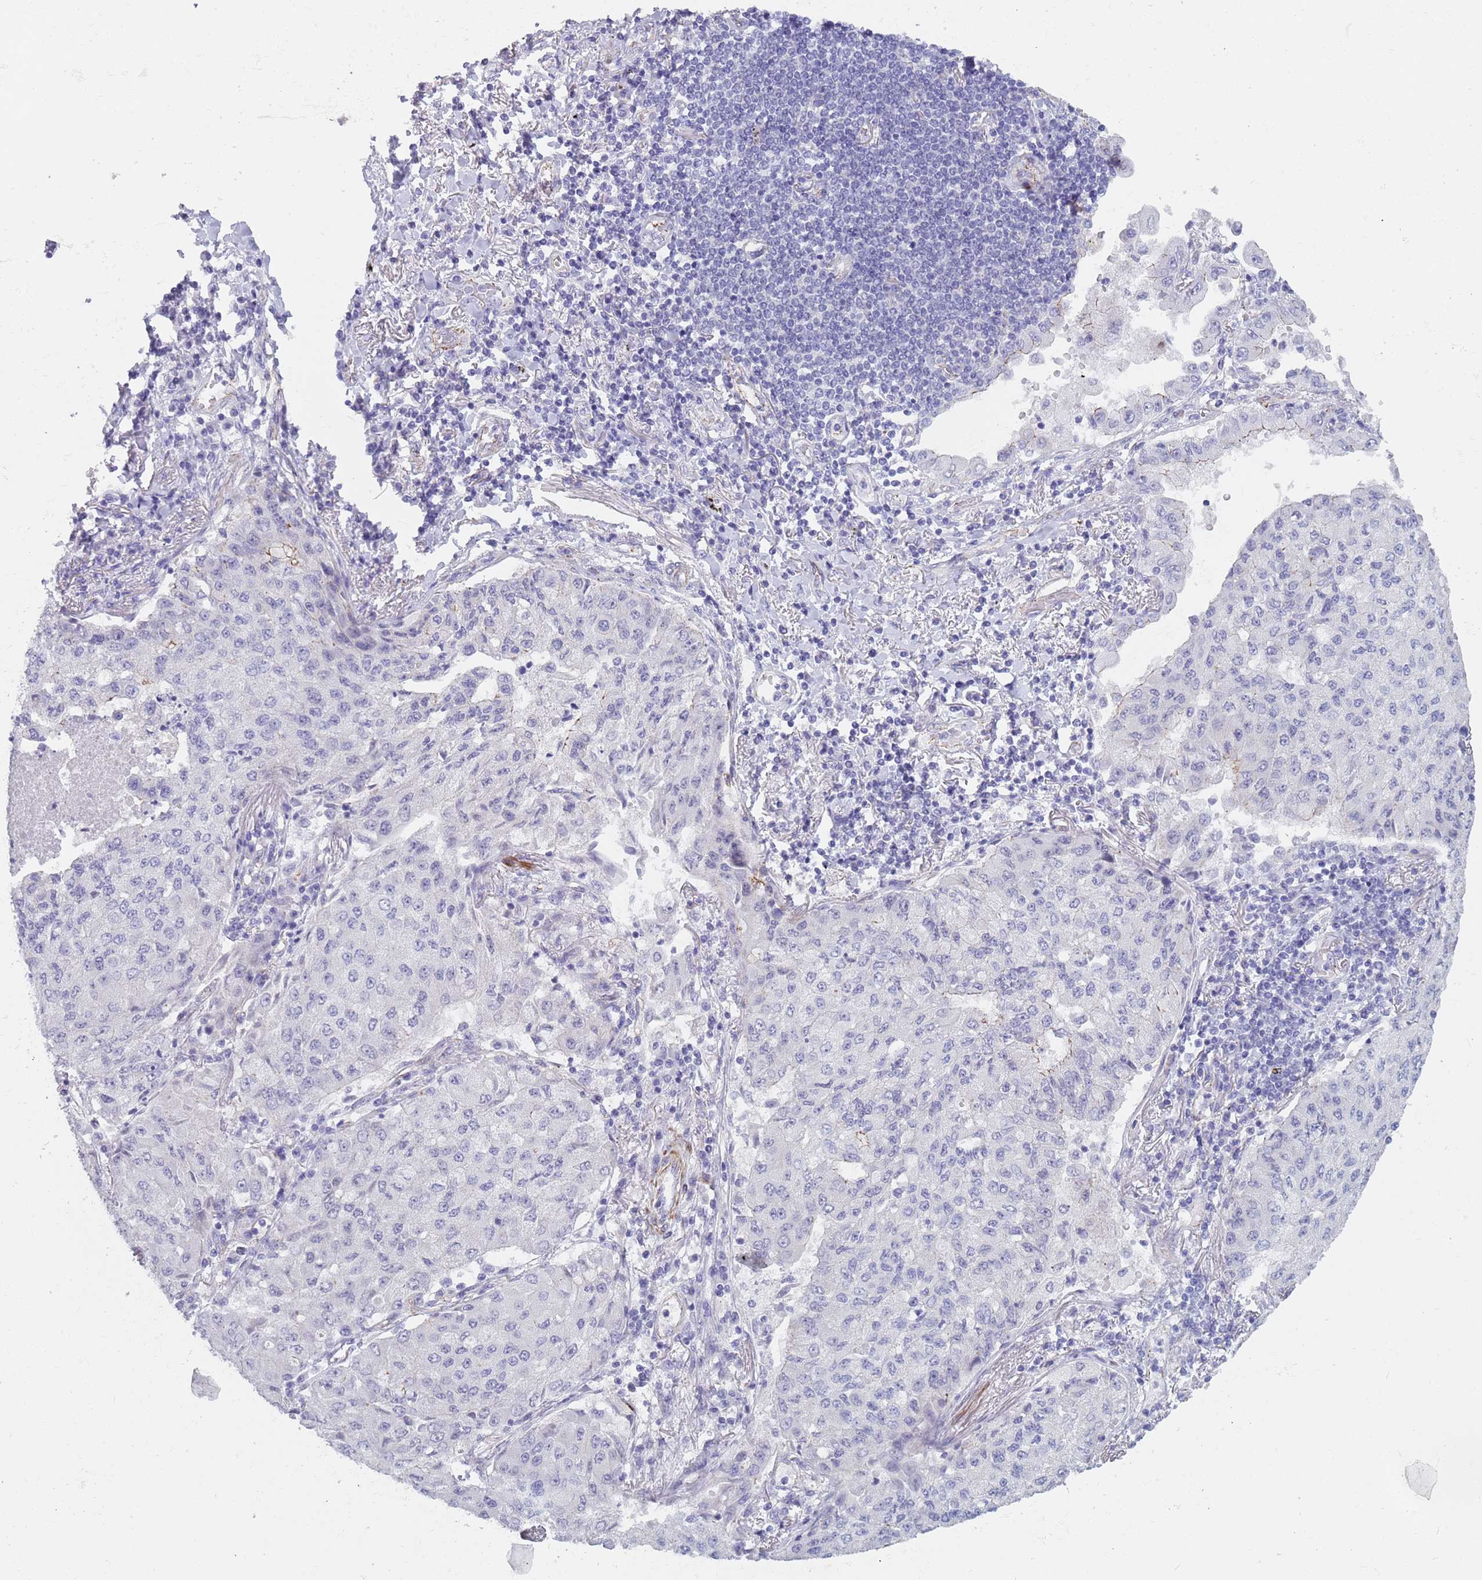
{"staining": {"intensity": "negative", "quantity": "none", "location": "none"}, "tissue": "lung cancer", "cell_type": "Tumor cells", "image_type": "cancer", "snomed": [{"axis": "morphology", "description": "Squamous cell carcinoma, NOS"}, {"axis": "topography", "description": "Lung"}], "caption": "A histopathology image of human lung cancer is negative for staining in tumor cells.", "gene": "OR5A2", "patient": {"sex": "male", "age": 74}}